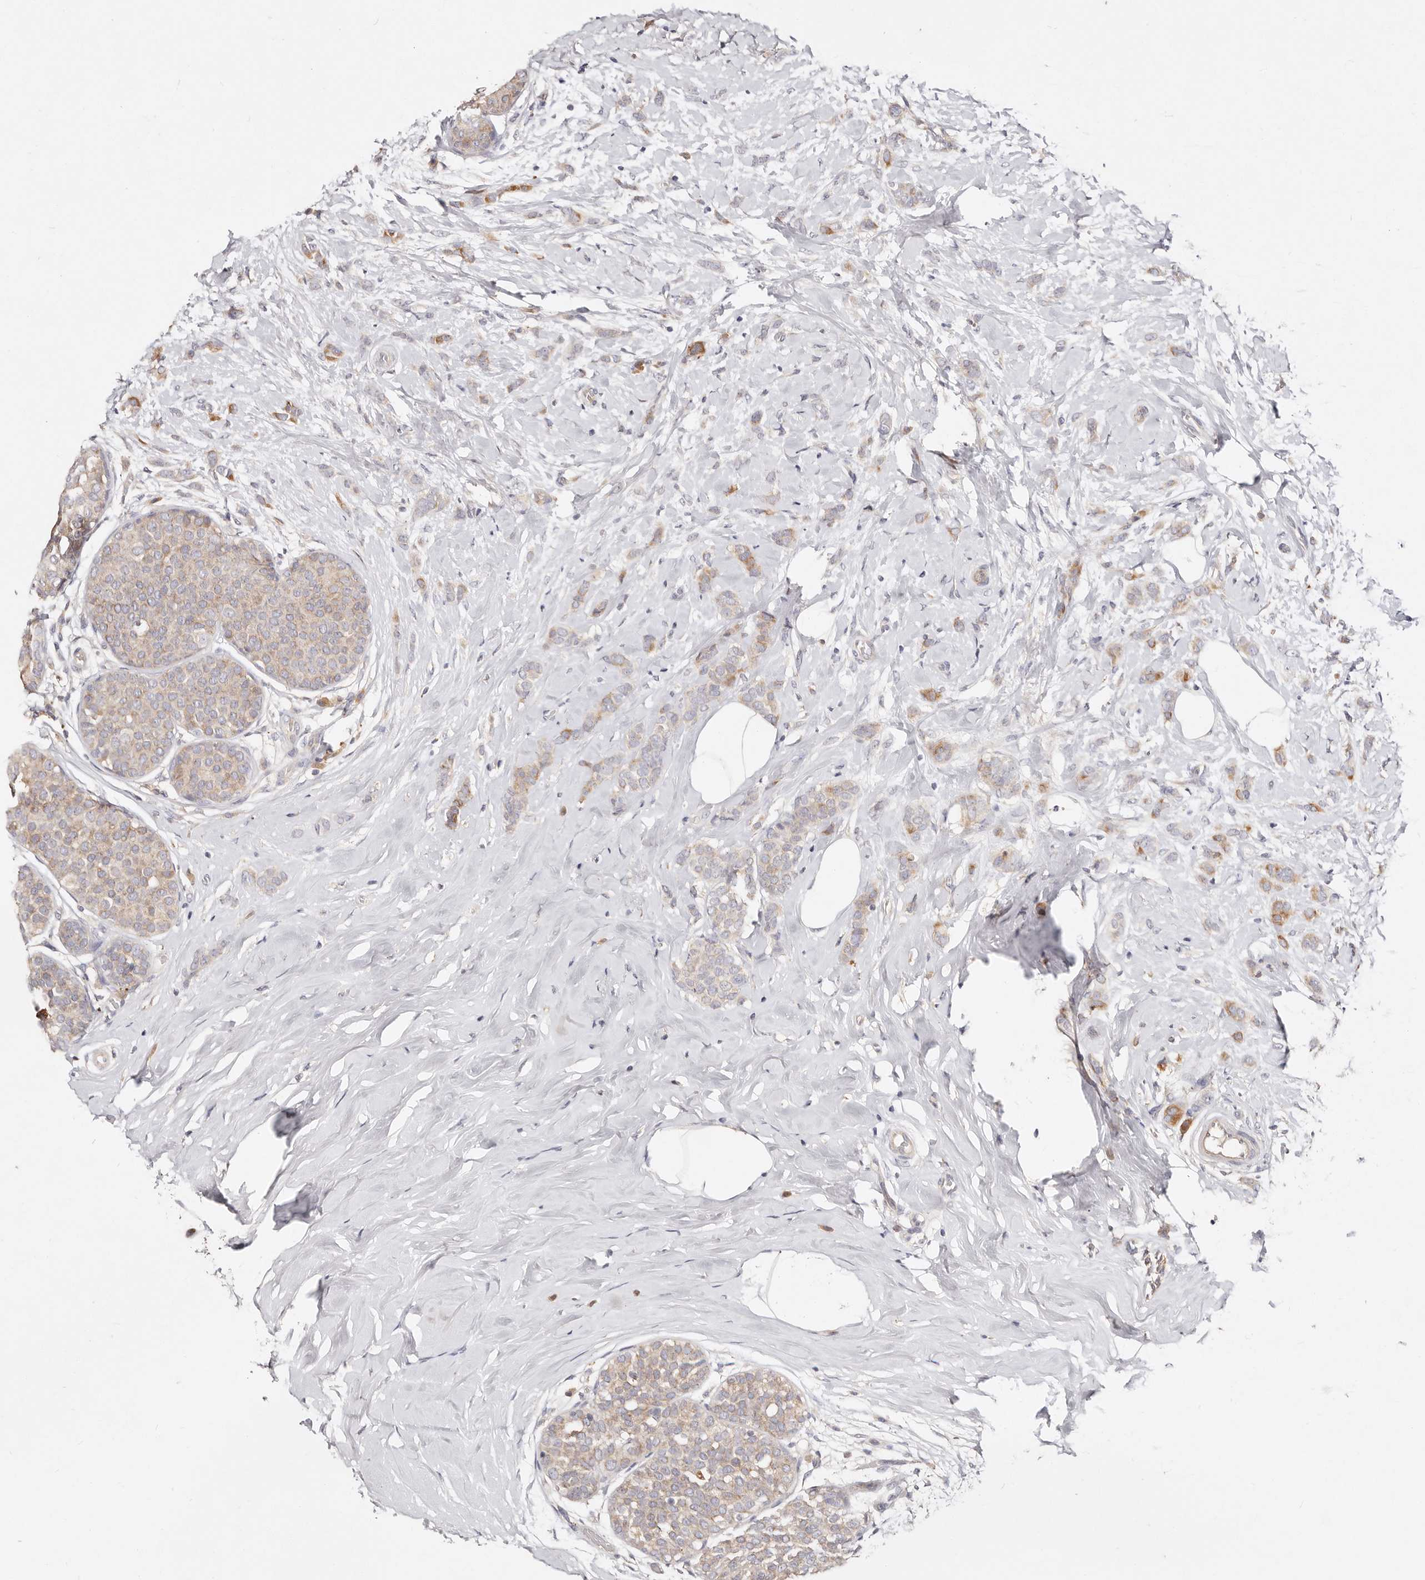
{"staining": {"intensity": "weak", "quantity": "25%-75%", "location": "cytoplasmic/membranous"}, "tissue": "breast cancer", "cell_type": "Tumor cells", "image_type": "cancer", "snomed": [{"axis": "morphology", "description": "Lobular carcinoma, in situ"}, {"axis": "morphology", "description": "Lobular carcinoma"}, {"axis": "topography", "description": "Breast"}], "caption": "Brown immunohistochemical staining in lobular carcinoma (breast) displays weak cytoplasmic/membranous expression in about 25%-75% of tumor cells. (Brightfield microscopy of DAB IHC at high magnification).", "gene": "VIPAS39", "patient": {"sex": "female", "age": 41}}